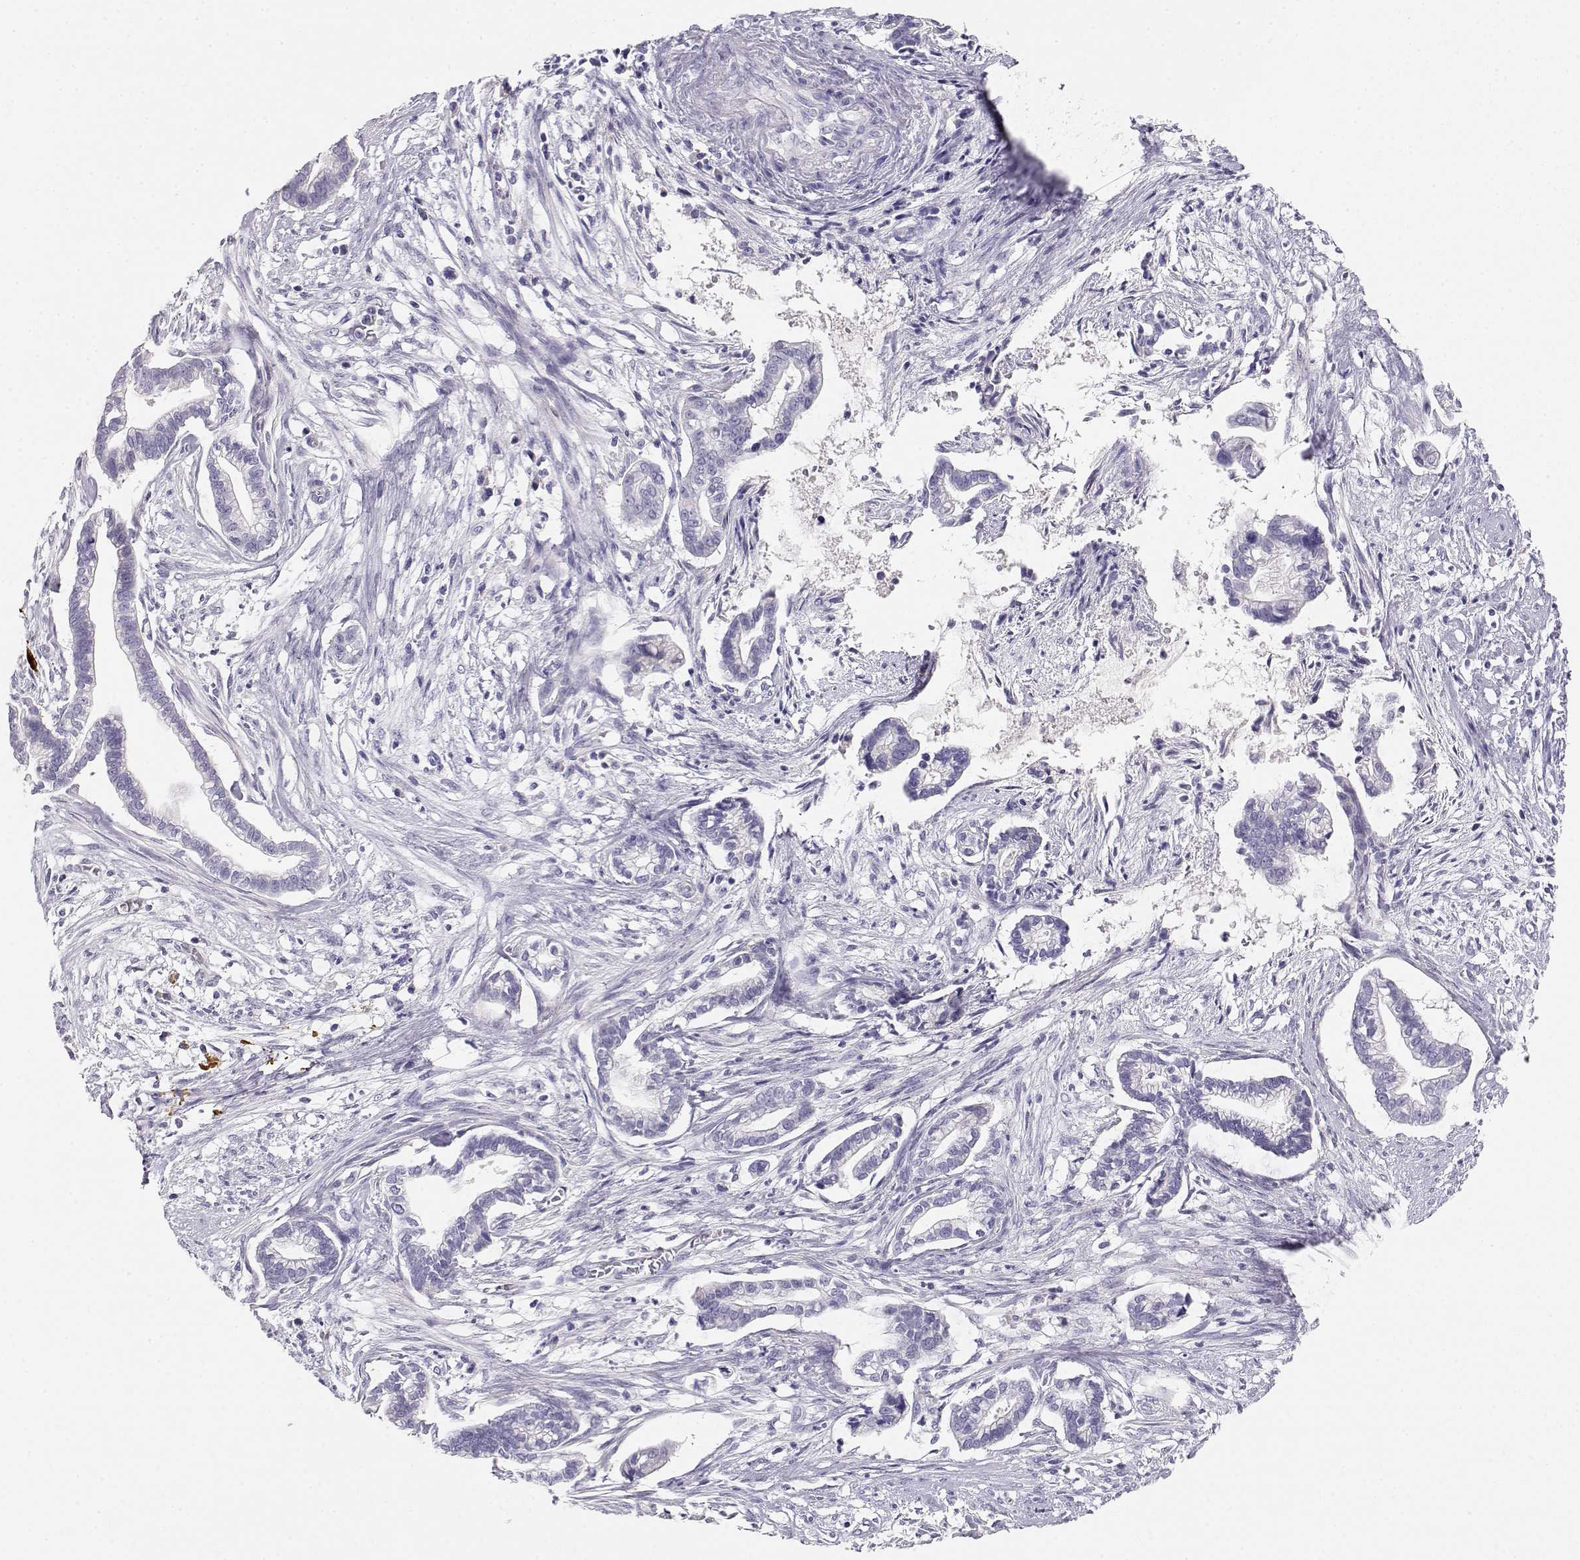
{"staining": {"intensity": "negative", "quantity": "none", "location": "none"}, "tissue": "cervical cancer", "cell_type": "Tumor cells", "image_type": "cancer", "snomed": [{"axis": "morphology", "description": "Adenocarcinoma, NOS"}, {"axis": "topography", "description": "Cervix"}], "caption": "High magnification brightfield microscopy of cervical cancer (adenocarcinoma) stained with DAB (brown) and counterstained with hematoxylin (blue): tumor cells show no significant staining.", "gene": "GPR174", "patient": {"sex": "female", "age": 62}}